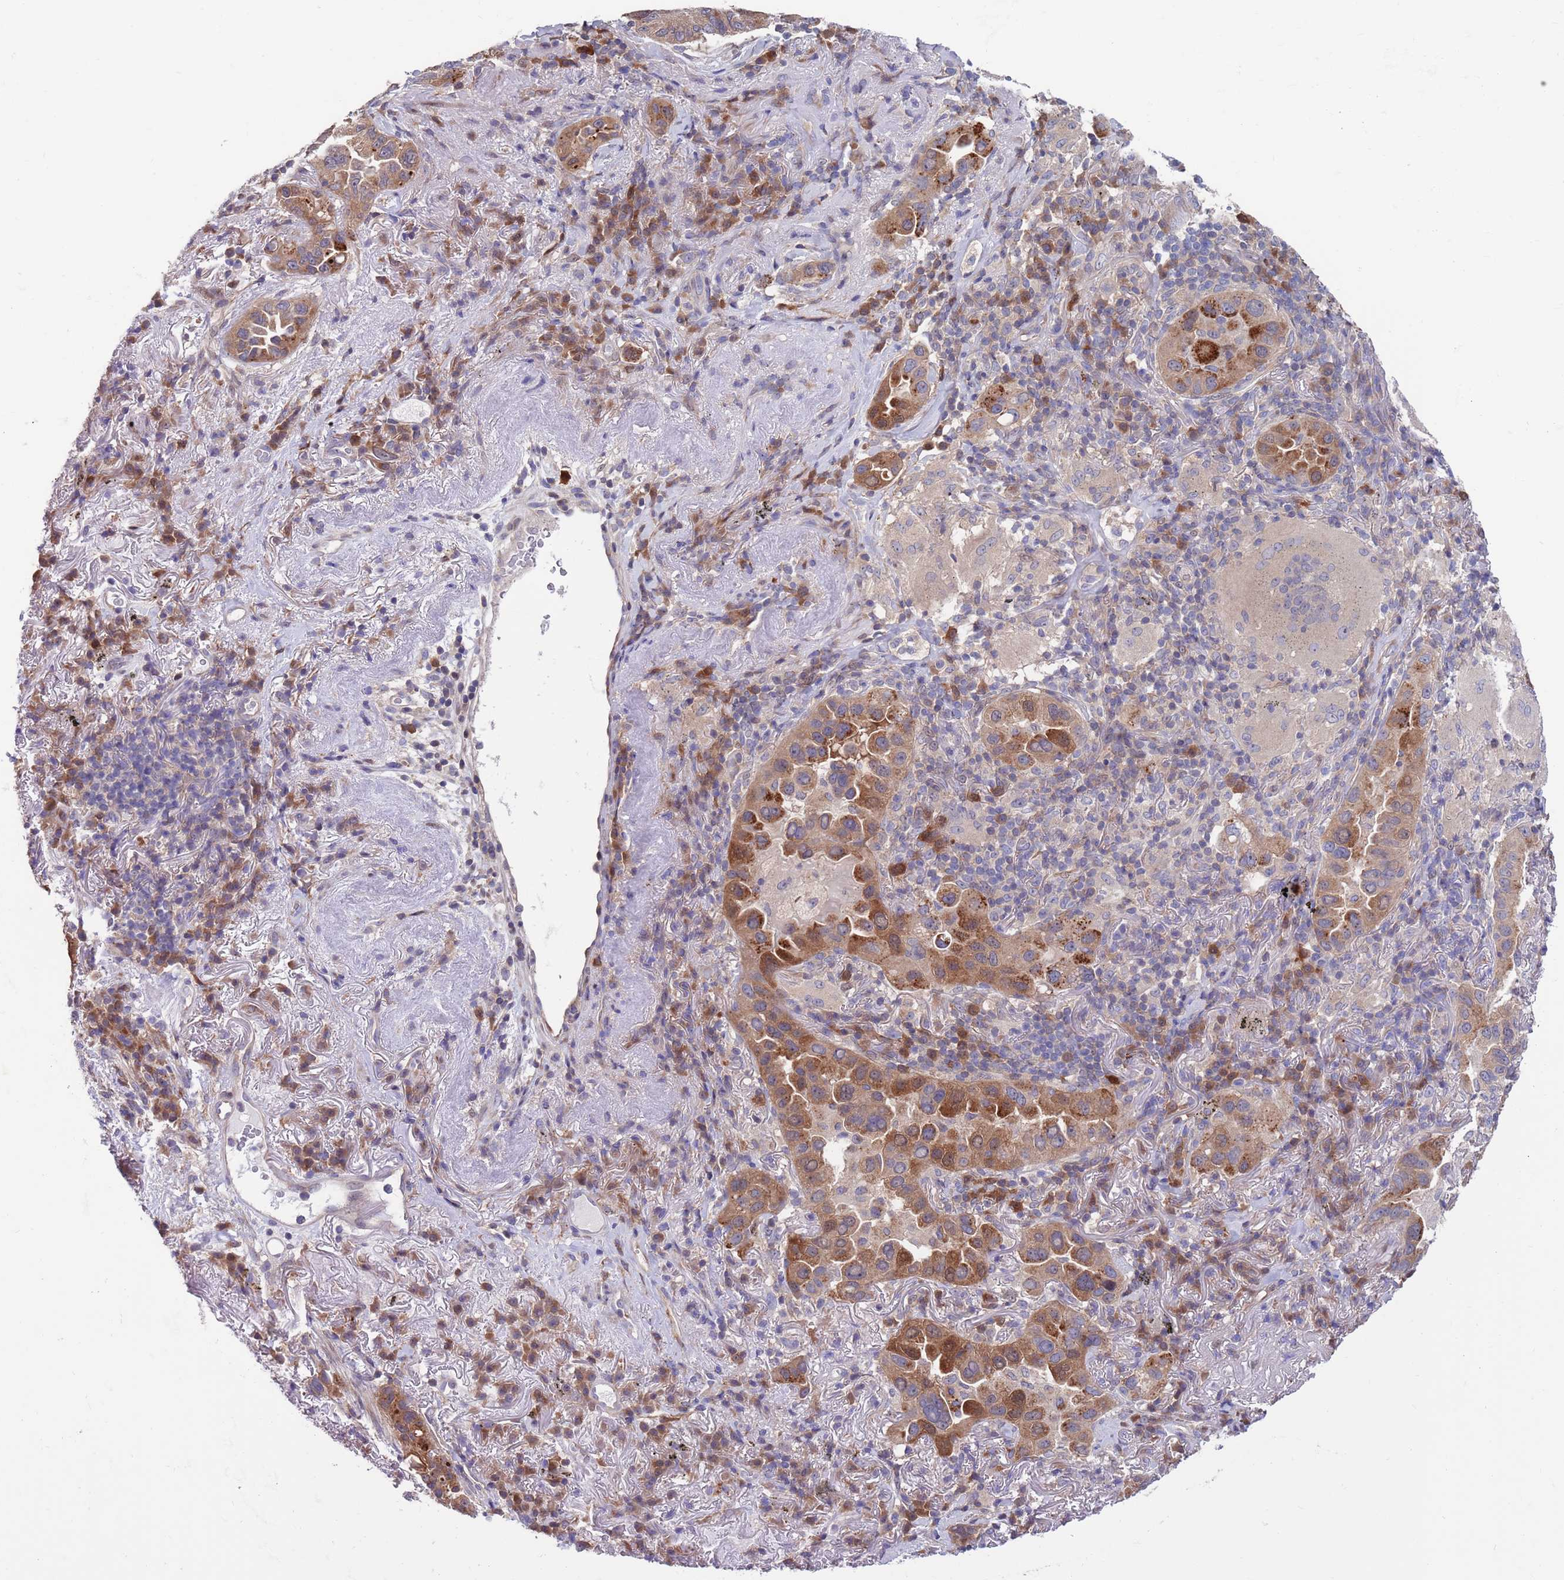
{"staining": {"intensity": "moderate", "quantity": ">75%", "location": "cytoplasmic/membranous"}, "tissue": "lung cancer", "cell_type": "Tumor cells", "image_type": "cancer", "snomed": [{"axis": "morphology", "description": "Adenocarcinoma, NOS"}, {"axis": "topography", "description": "Lung"}], "caption": "The micrograph exhibits staining of adenocarcinoma (lung), revealing moderate cytoplasmic/membranous protein positivity (brown color) within tumor cells.", "gene": "KLHL29", "patient": {"sex": "female", "age": 69}}